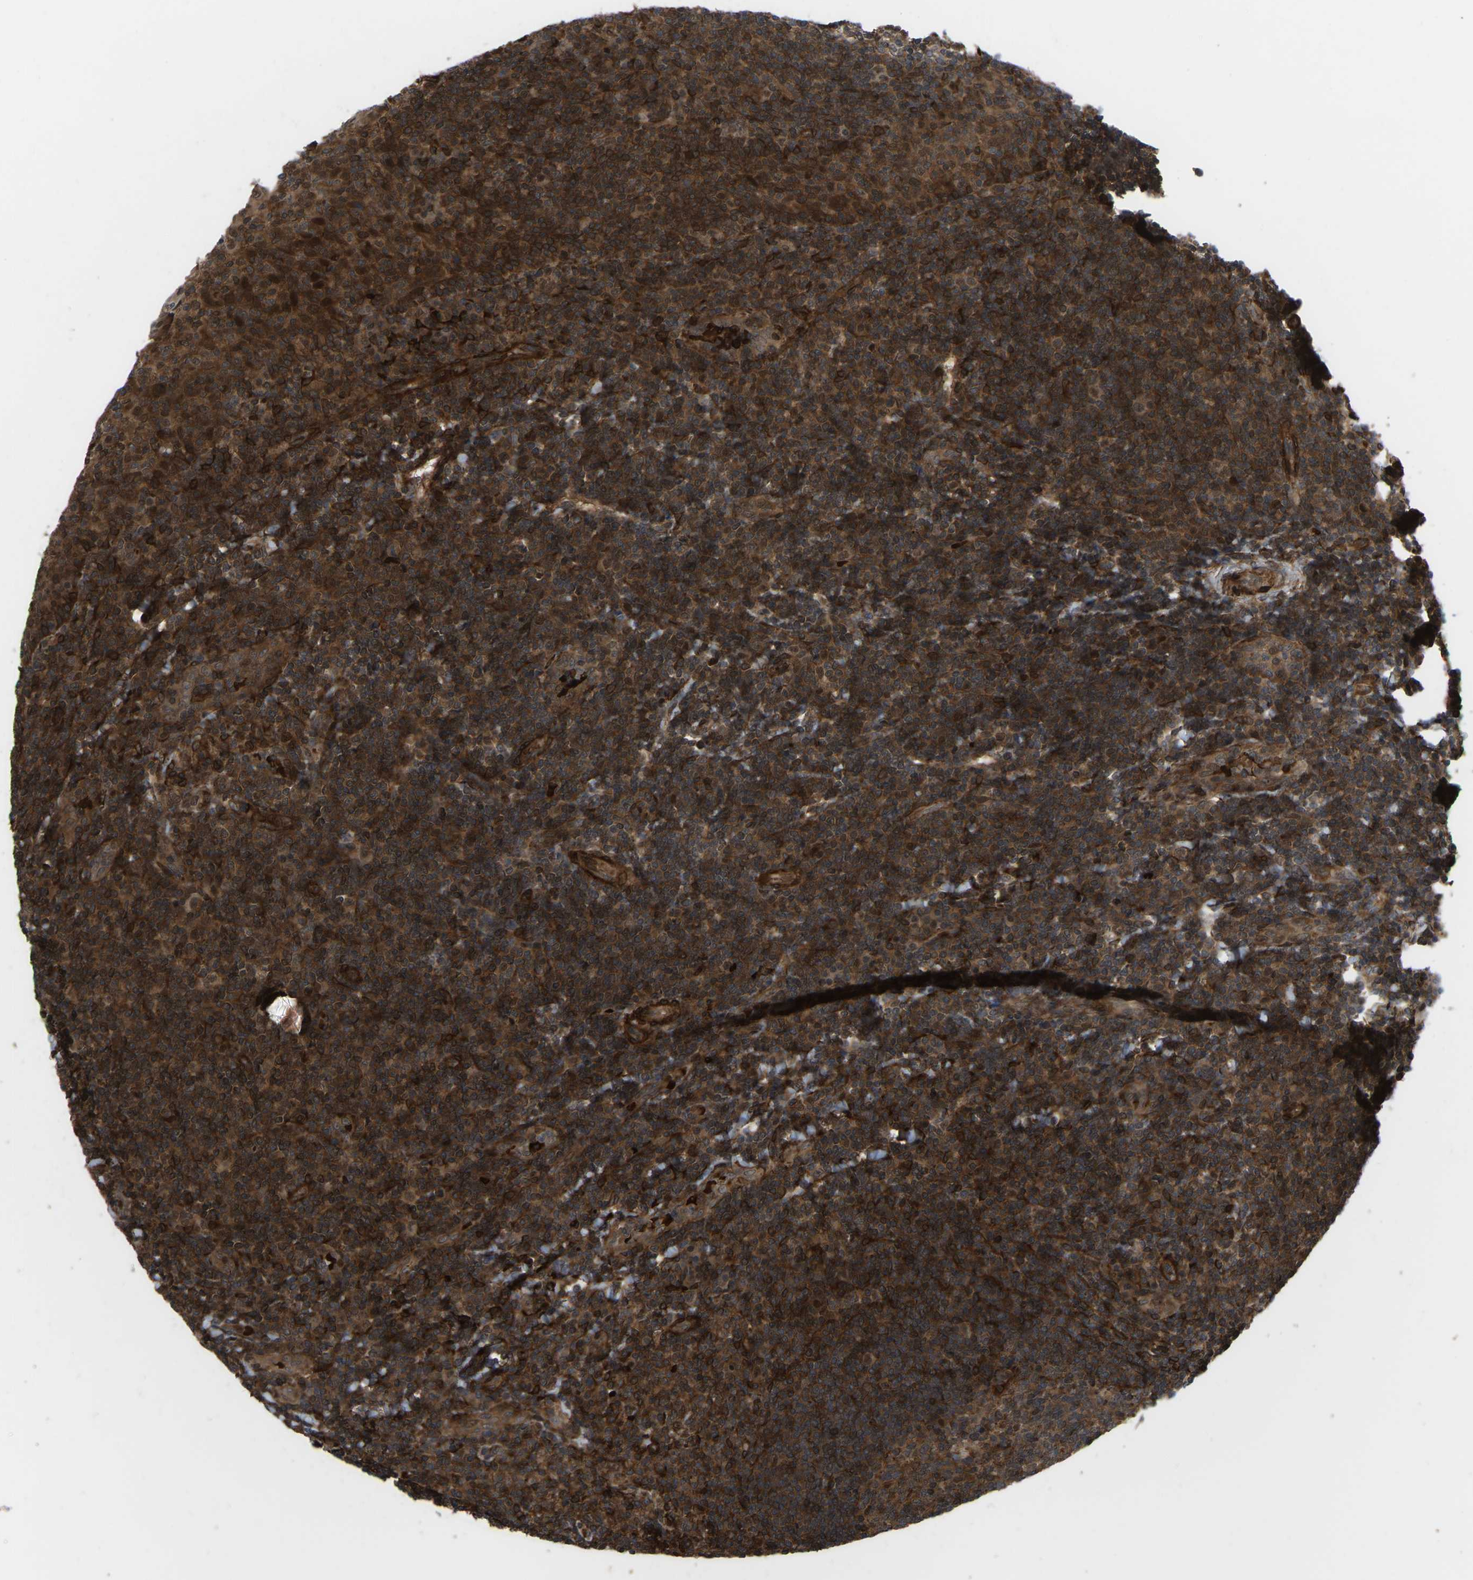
{"staining": {"intensity": "moderate", "quantity": ">75%", "location": "cytoplasmic/membranous,nuclear"}, "tissue": "tonsil", "cell_type": "Germinal center cells", "image_type": "normal", "snomed": [{"axis": "morphology", "description": "Normal tissue, NOS"}, {"axis": "topography", "description": "Tonsil"}], "caption": "DAB (3,3'-diaminobenzidine) immunohistochemical staining of benign human tonsil demonstrates moderate cytoplasmic/membranous,nuclear protein staining in approximately >75% of germinal center cells. (IHC, brightfield microscopy, high magnification).", "gene": "CYP7B1", "patient": {"sex": "female", "age": 19}}